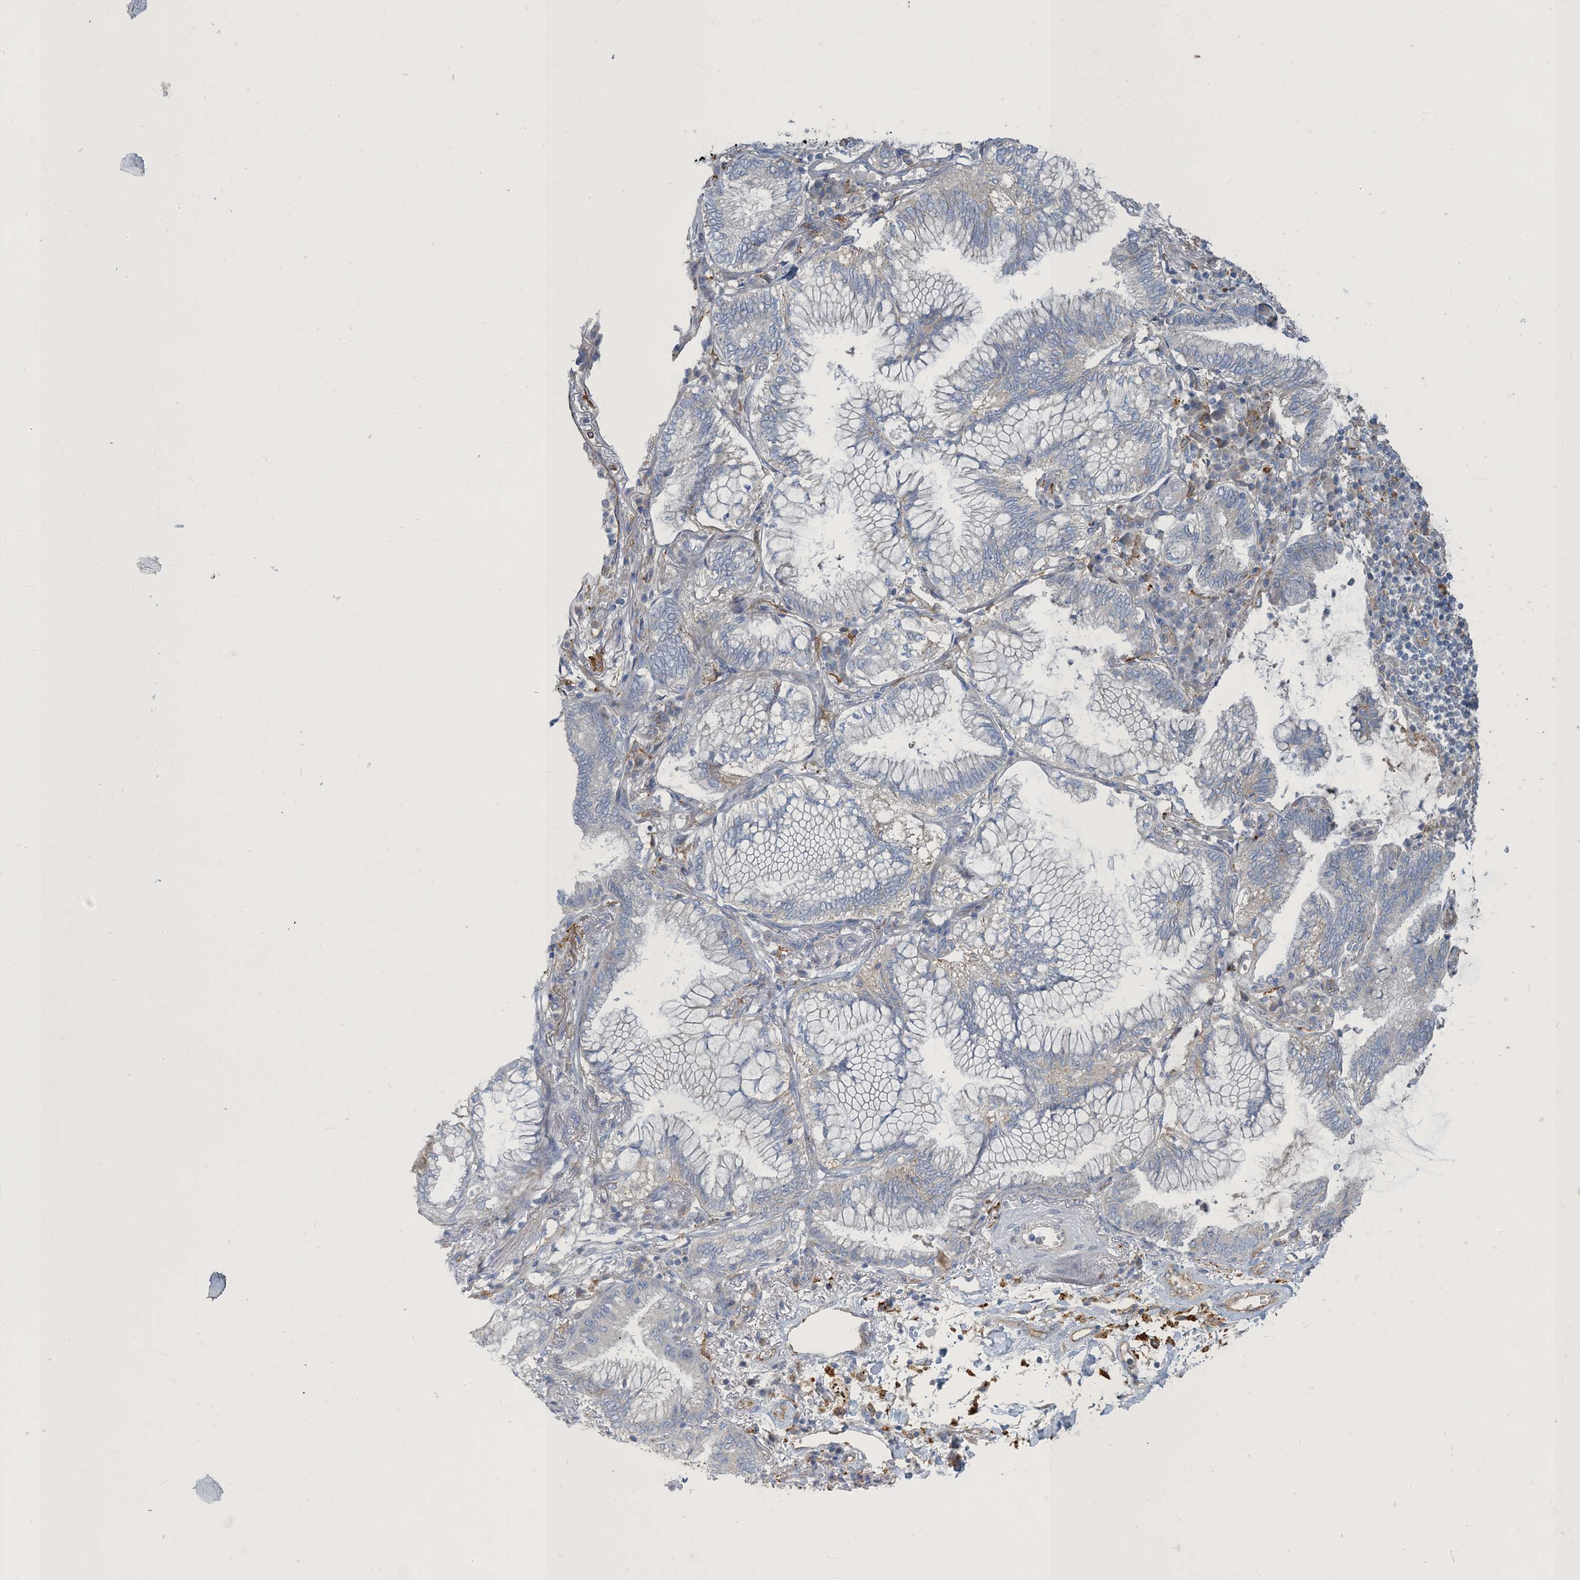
{"staining": {"intensity": "negative", "quantity": "none", "location": "none"}, "tissue": "lung cancer", "cell_type": "Tumor cells", "image_type": "cancer", "snomed": [{"axis": "morphology", "description": "Adenocarcinoma, NOS"}, {"axis": "topography", "description": "Lung"}], "caption": "Immunohistochemistry (IHC) image of human lung adenocarcinoma stained for a protein (brown), which displays no positivity in tumor cells.", "gene": "PEAR1", "patient": {"sex": "female", "age": 70}}